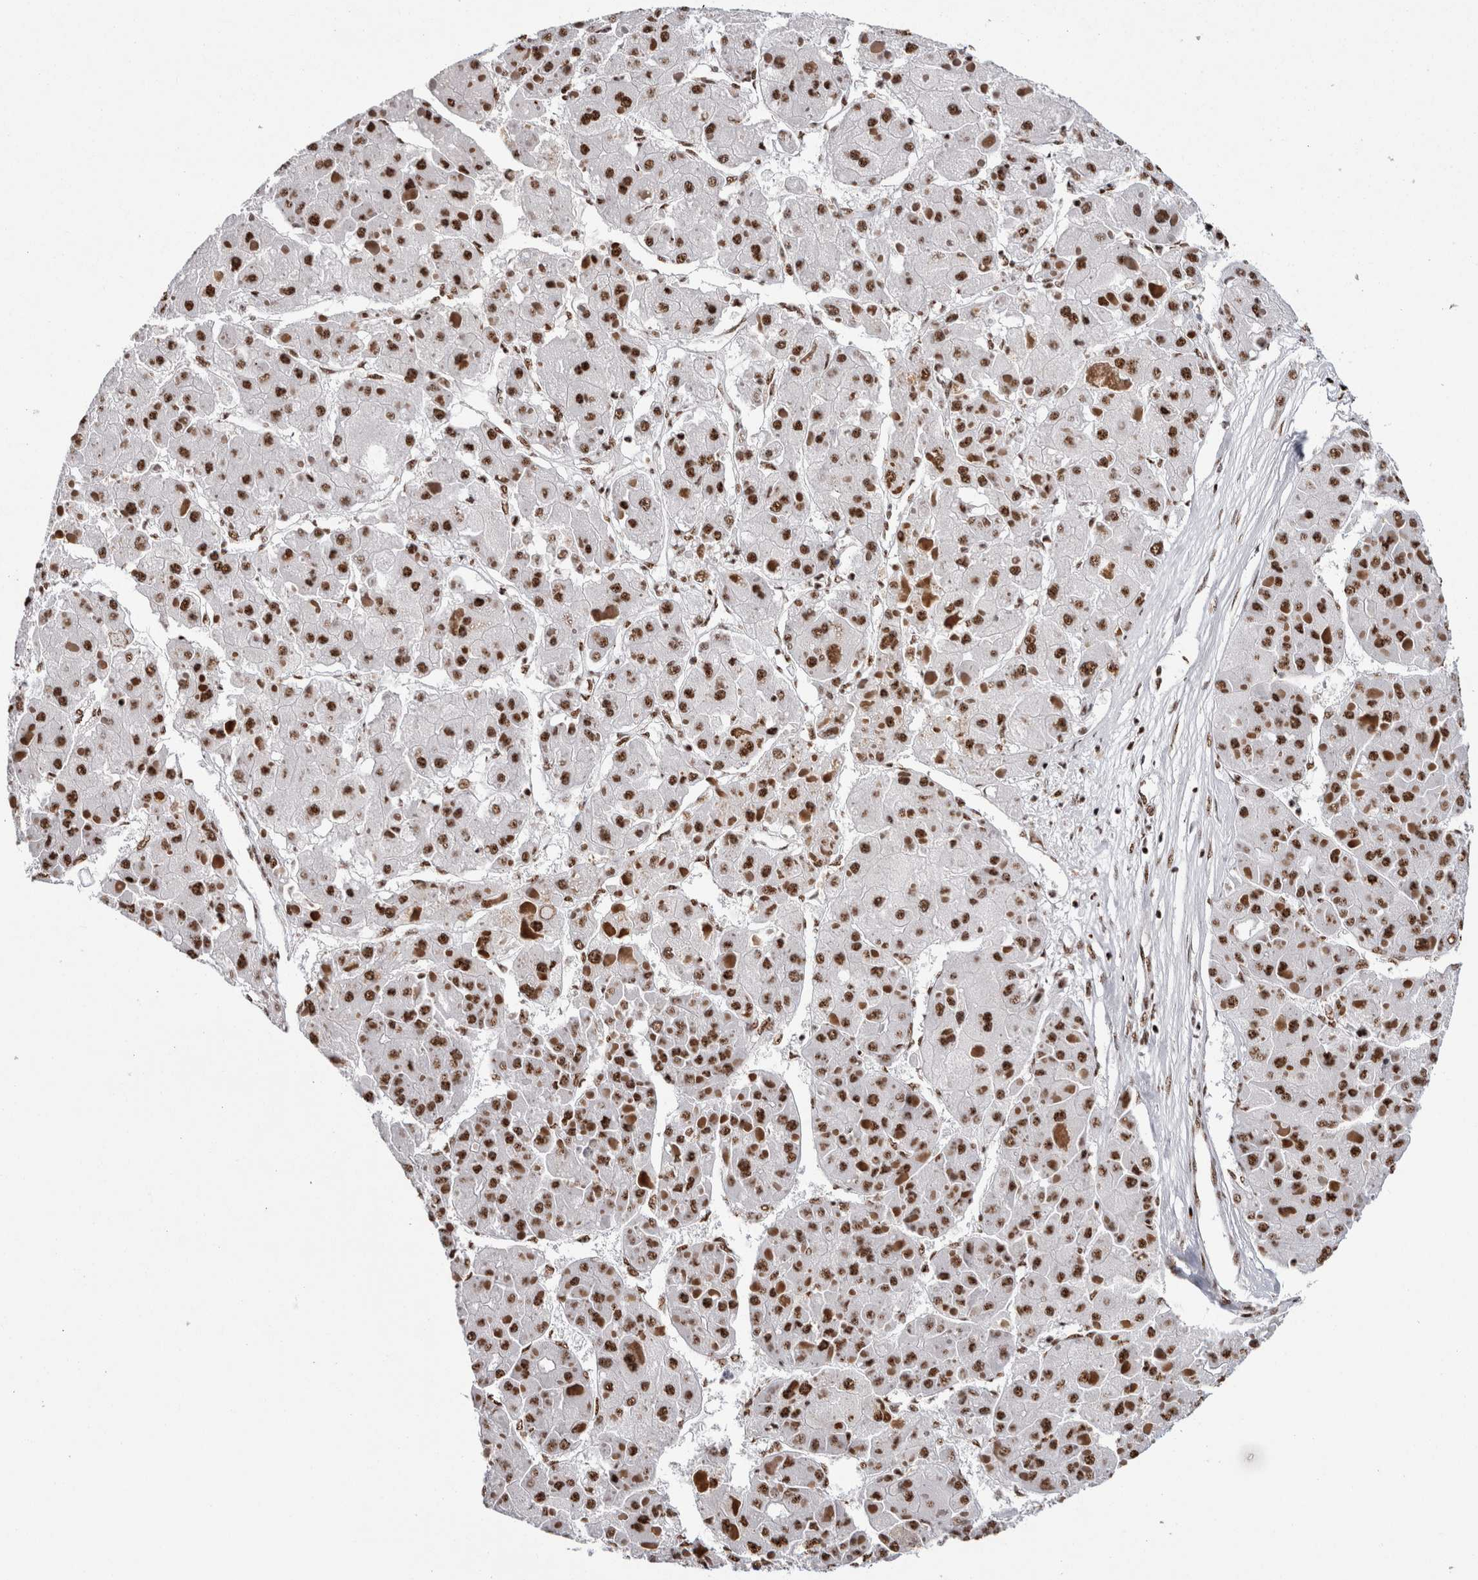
{"staining": {"intensity": "moderate", "quantity": ">75%", "location": "nuclear"}, "tissue": "liver cancer", "cell_type": "Tumor cells", "image_type": "cancer", "snomed": [{"axis": "morphology", "description": "Carcinoma, Hepatocellular, NOS"}, {"axis": "topography", "description": "Liver"}], "caption": "High-magnification brightfield microscopy of liver cancer stained with DAB (3,3'-diaminobenzidine) (brown) and counterstained with hematoxylin (blue). tumor cells exhibit moderate nuclear positivity is identified in about>75% of cells.", "gene": "MKNK1", "patient": {"sex": "female", "age": 73}}